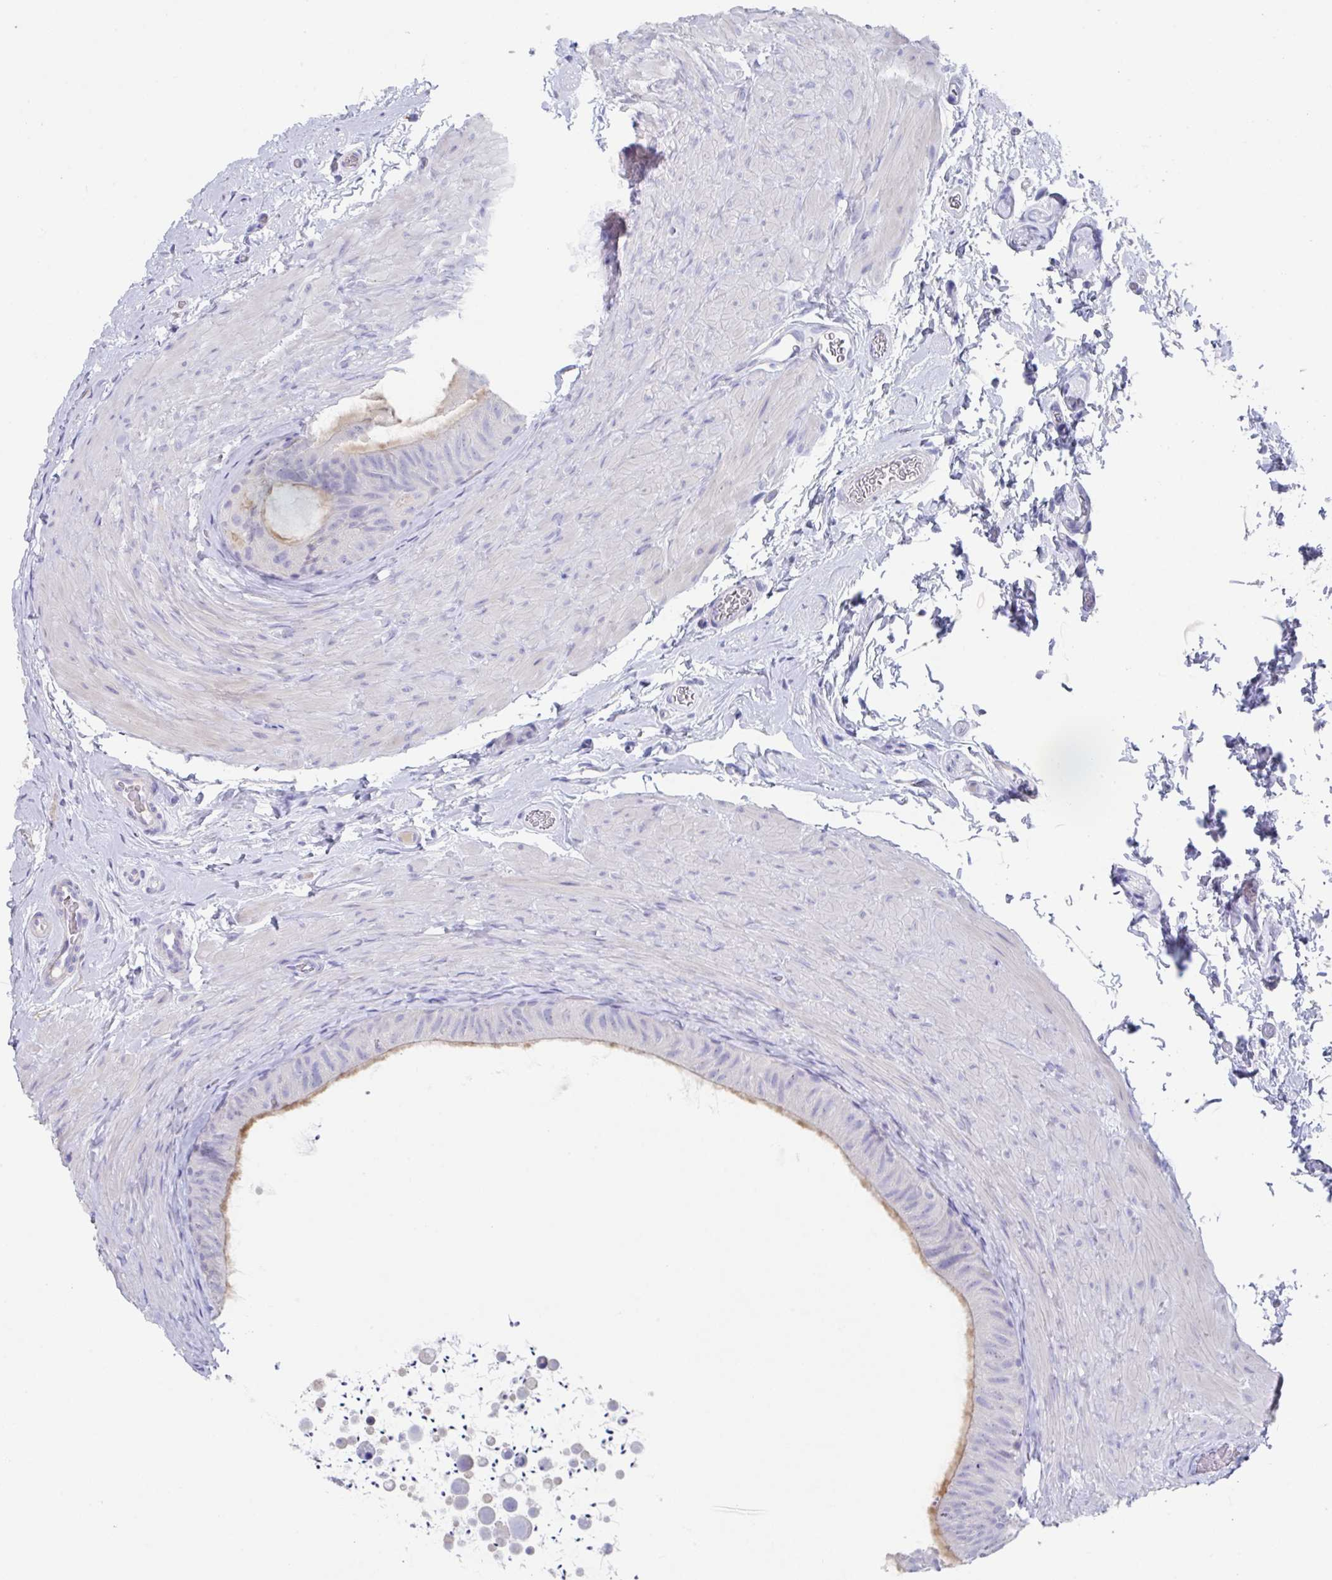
{"staining": {"intensity": "moderate", "quantity": "25%-75%", "location": "cytoplasmic/membranous"}, "tissue": "epididymis", "cell_type": "Glandular cells", "image_type": "normal", "snomed": [{"axis": "morphology", "description": "Normal tissue, NOS"}, {"axis": "topography", "description": "Epididymis, spermatic cord, NOS"}, {"axis": "topography", "description": "Epididymis"}], "caption": "Immunohistochemistry of normal human epididymis reveals medium levels of moderate cytoplasmic/membranous expression in about 25%-75% of glandular cells. The staining was performed using DAB (3,3'-diaminobenzidine), with brown indicating positive protein expression. Nuclei are stained blue with hematoxylin.", "gene": "SLC44A4", "patient": {"sex": "male", "age": 31}}